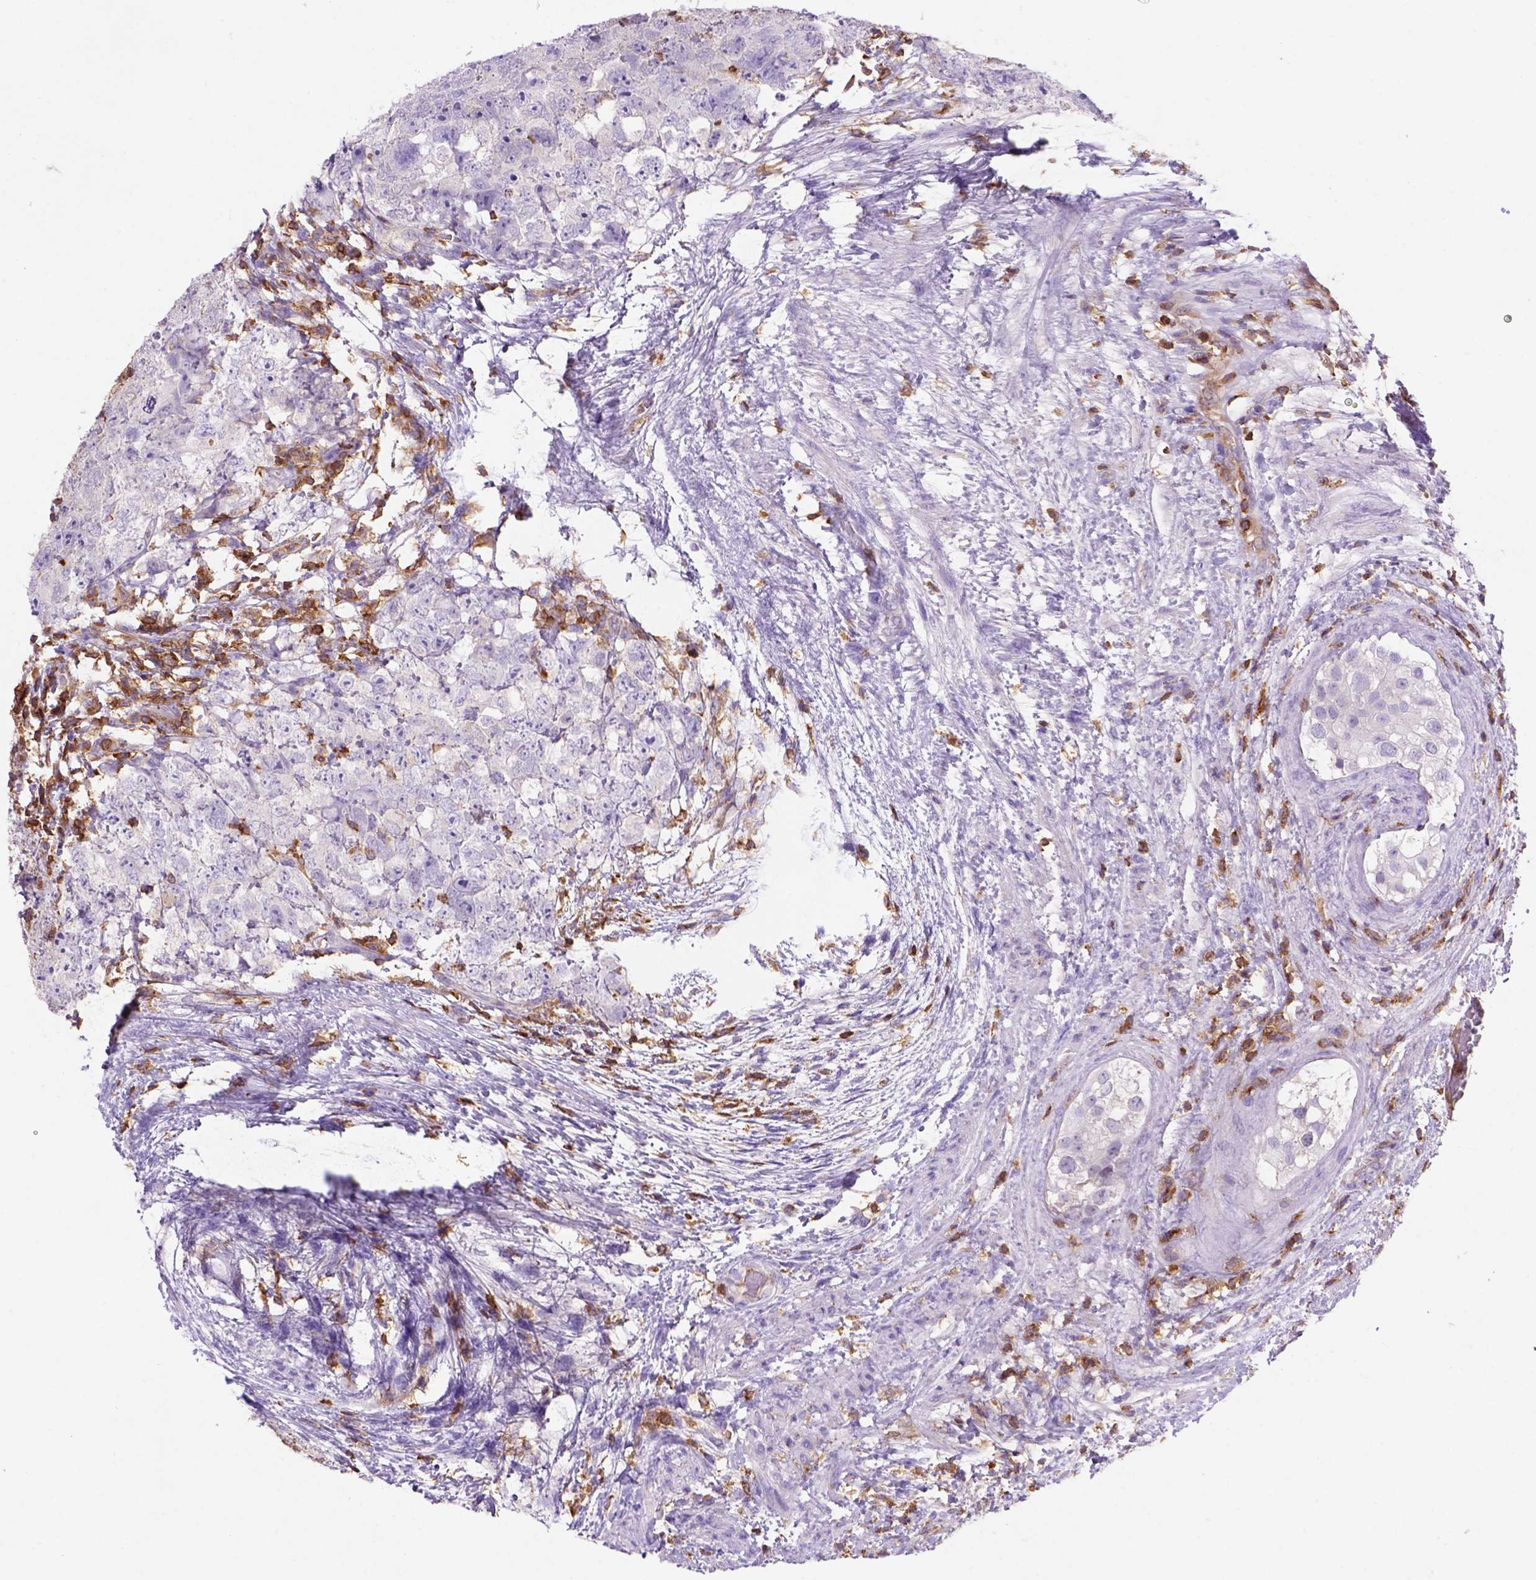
{"staining": {"intensity": "negative", "quantity": "none", "location": "none"}, "tissue": "testis cancer", "cell_type": "Tumor cells", "image_type": "cancer", "snomed": [{"axis": "morphology", "description": "Carcinoma, Embryonal, NOS"}, {"axis": "topography", "description": "Testis"}], "caption": "Immunohistochemistry (IHC) histopathology image of neoplastic tissue: testis cancer (embryonal carcinoma) stained with DAB (3,3'-diaminobenzidine) reveals no significant protein expression in tumor cells.", "gene": "INPP5D", "patient": {"sex": "male", "age": 24}}